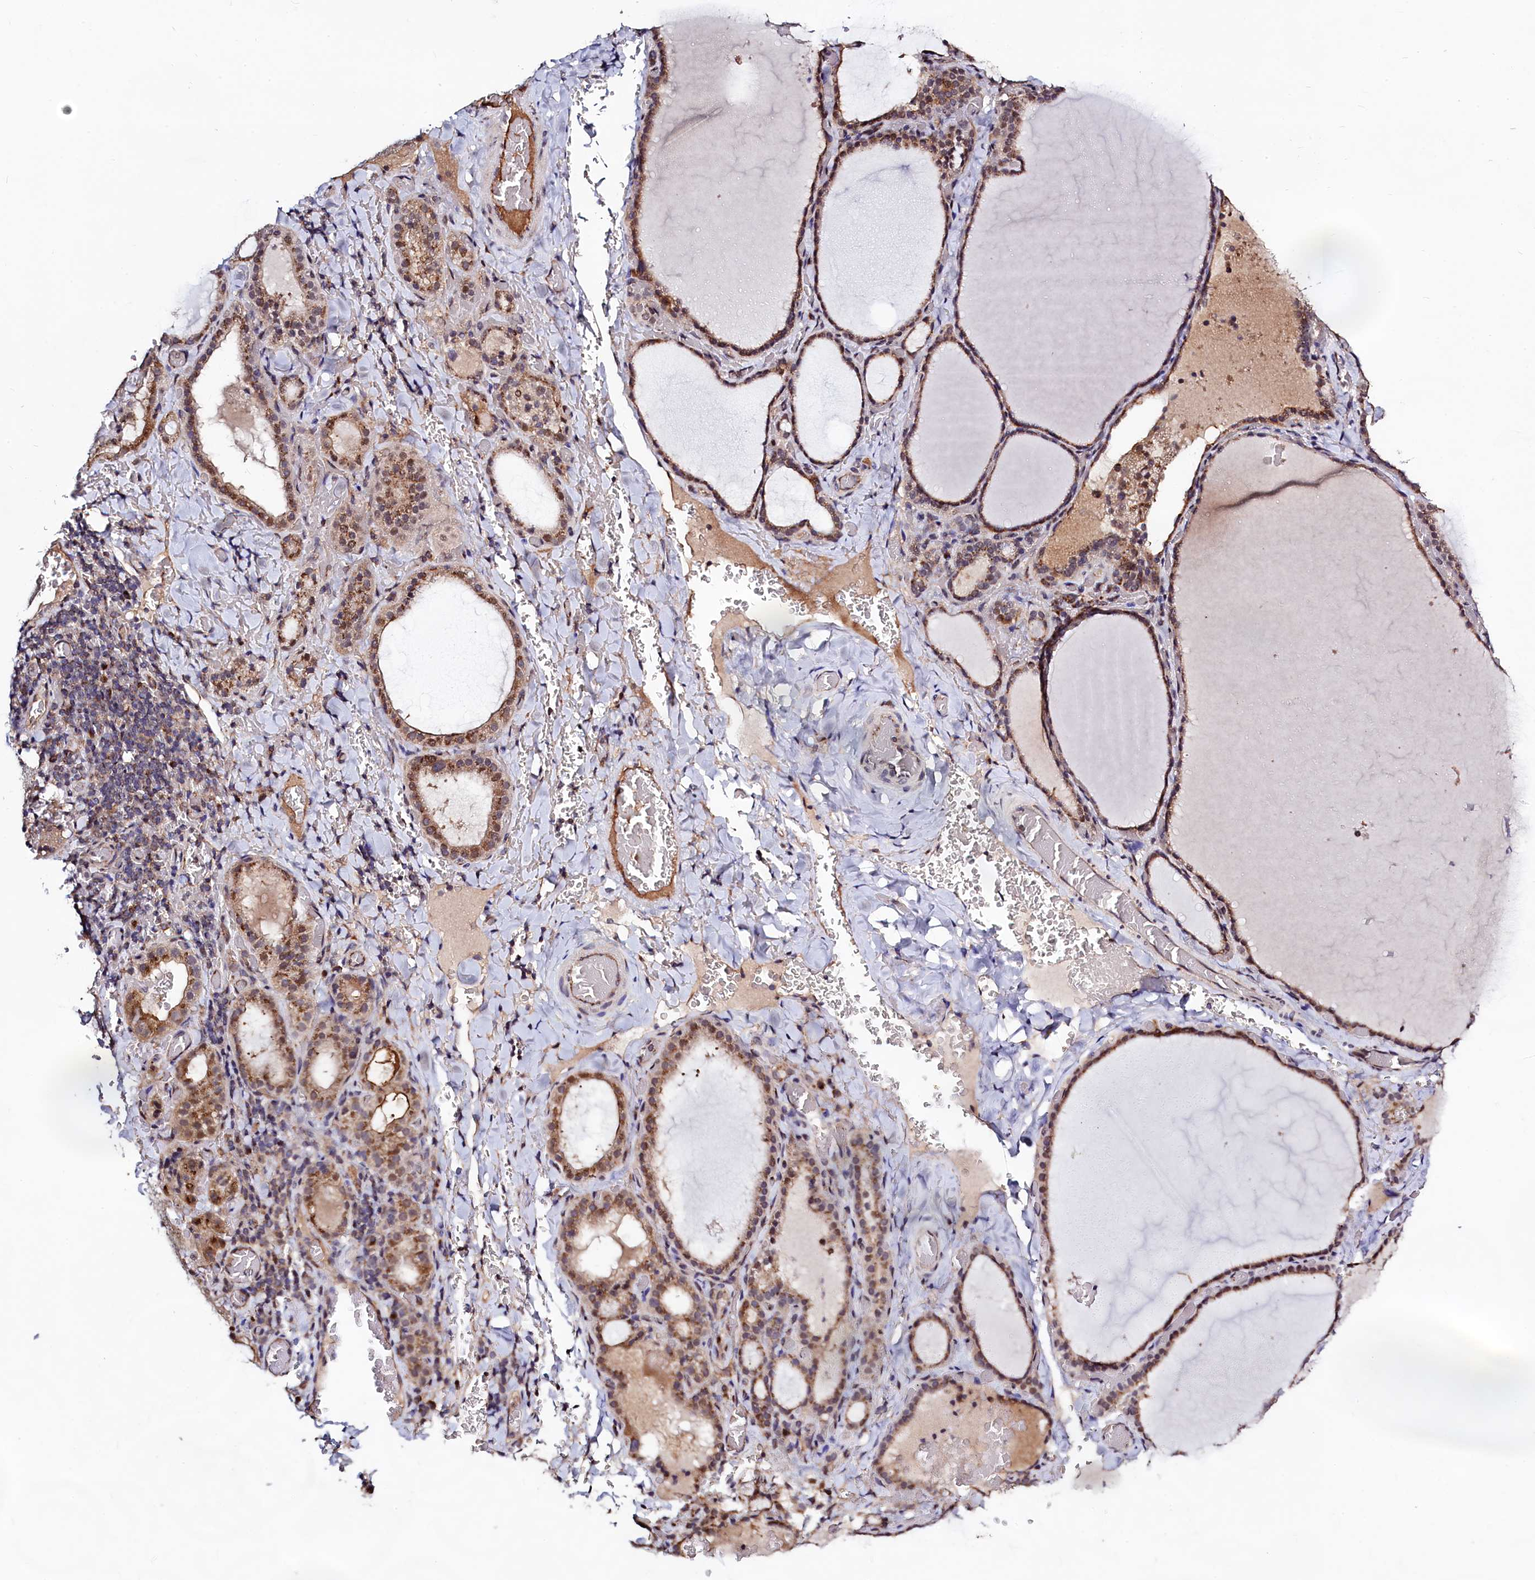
{"staining": {"intensity": "moderate", "quantity": ">75%", "location": "cytoplasmic/membranous,nuclear"}, "tissue": "thyroid gland", "cell_type": "Glandular cells", "image_type": "normal", "snomed": [{"axis": "morphology", "description": "Normal tissue, NOS"}, {"axis": "topography", "description": "Thyroid gland"}], "caption": "Thyroid gland stained with DAB immunohistochemistry (IHC) demonstrates medium levels of moderate cytoplasmic/membranous,nuclear staining in about >75% of glandular cells.", "gene": "SEC24C", "patient": {"sex": "female", "age": 39}}